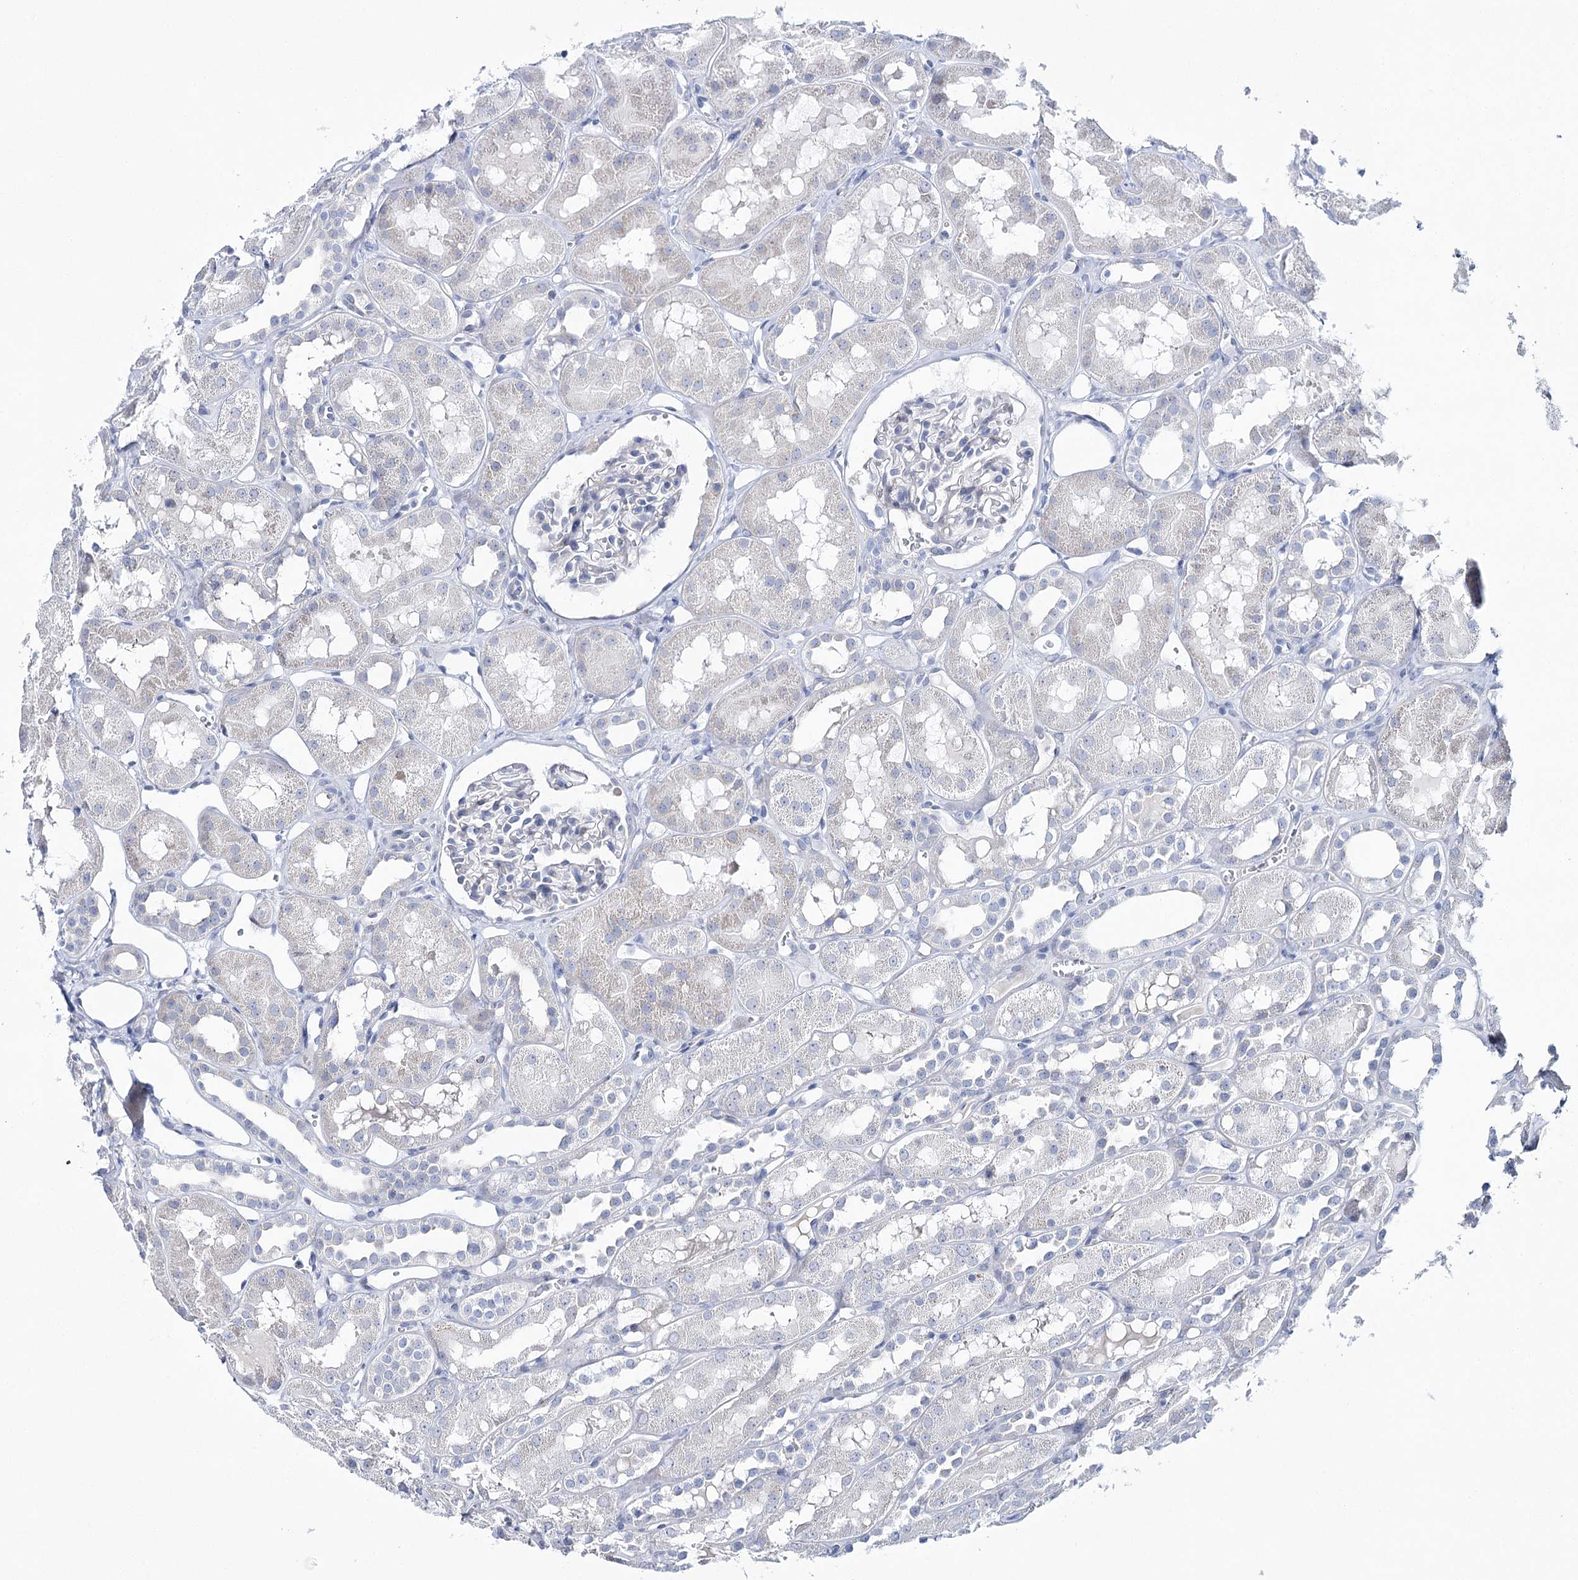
{"staining": {"intensity": "negative", "quantity": "none", "location": "none"}, "tissue": "kidney", "cell_type": "Cells in glomeruli", "image_type": "normal", "snomed": [{"axis": "morphology", "description": "Normal tissue, NOS"}, {"axis": "topography", "description": "Kidney"}], "caption": "Immunohistochemical staining of normal human kidney exhibits no significant expression in cells in glomeruli.", "gene": "CSN3", "patient": {"sex": "male", "age": 16}}